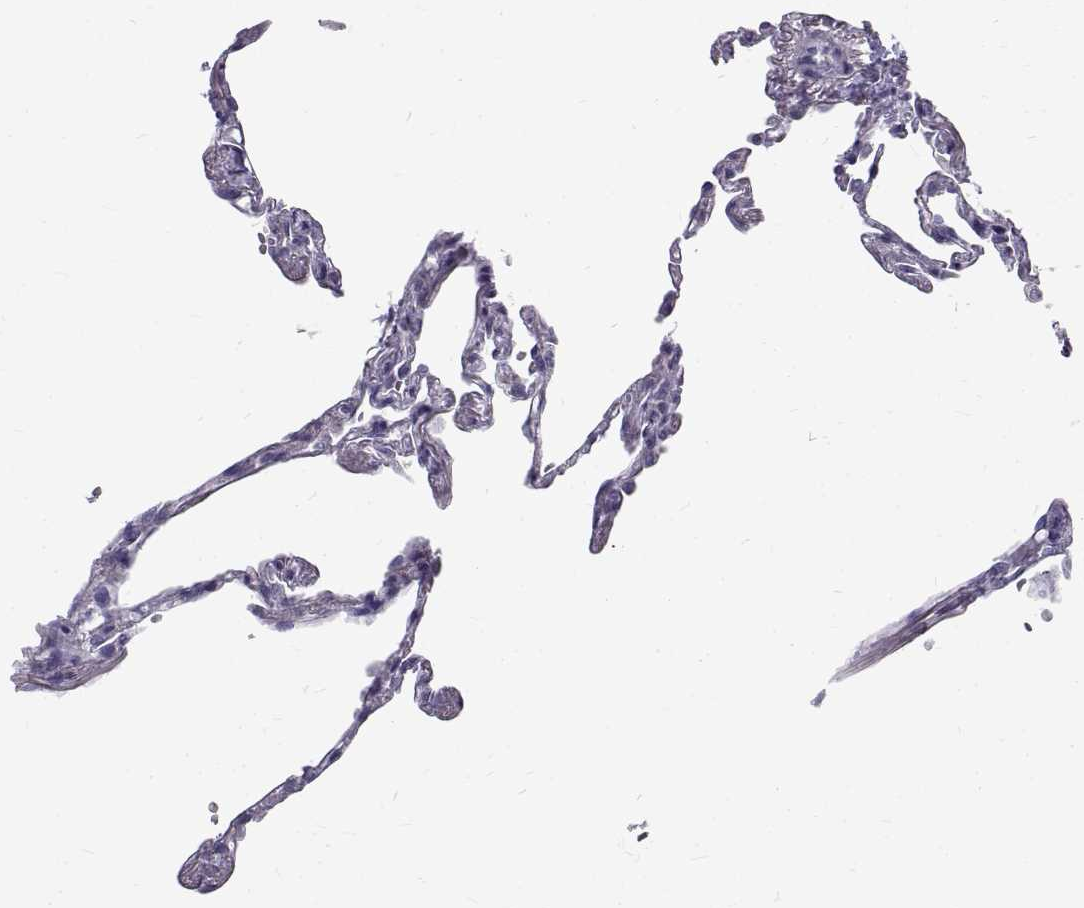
{"staining": {"intensity": "negative", "quantity": "none", "location": "none"}, "tissue": "lung", "cell_type": "Alveolar cells", "image_type": "normal", "snomed": [{"axis": "morphology", "description": "Normal tissue, NOS"}, {"axis": "topography", "description": "Lung"}], "caption": "Alveolar cells are negative for protein expression in normal human lung. The staining was performed using DAB to visualize the protein expression in brown, while the nuclei were stained in blue with hematoxylin (Magnification: 20x).", "gene": "GNG12", "patient": {"sex": "male", "age": 78}}